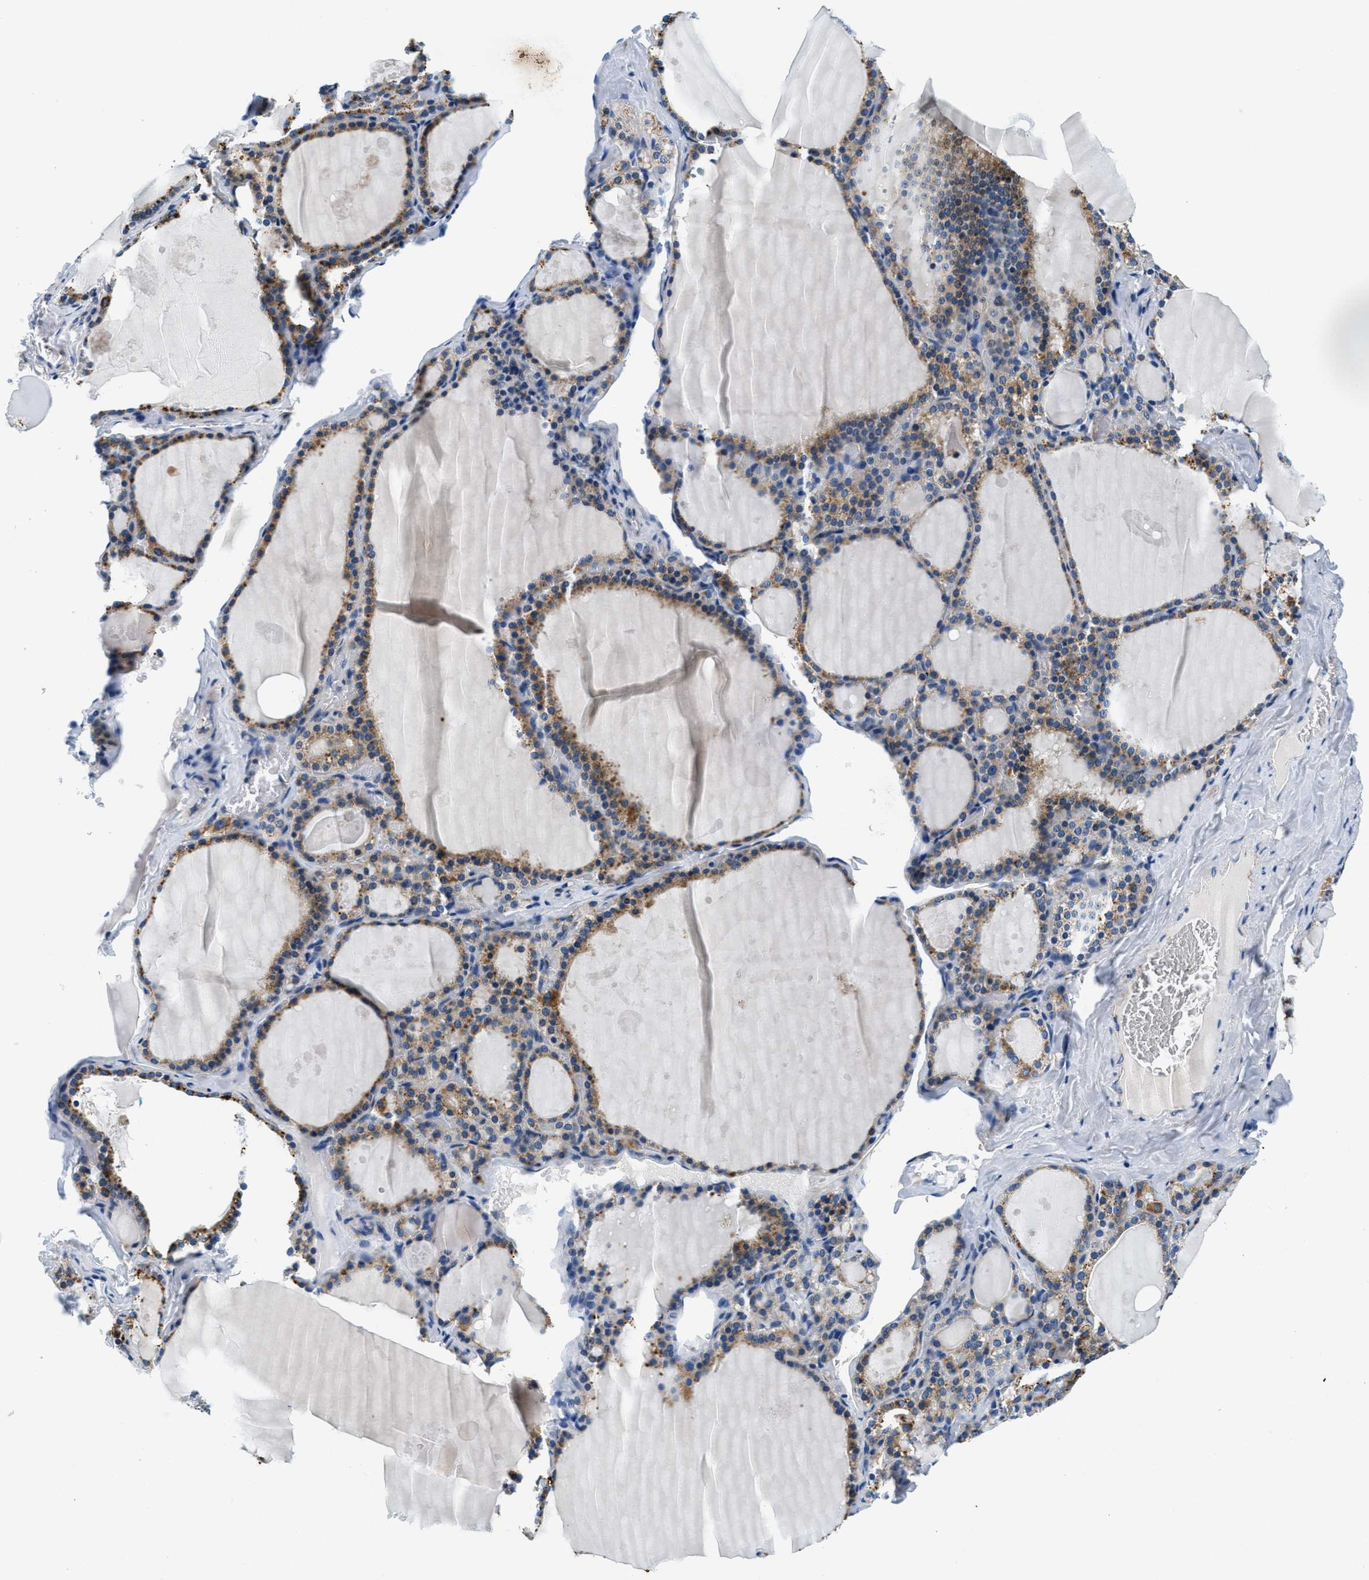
{"staining": {"intensity": "moderate", "quantity": ">75%", "location": "cytoplasmic/membranous"}, "tissue": "thyroid gland", "cell_type": "Glandular cells", "image_type": "normal", "snomed": [{"axis": "morphology", "description": "Normal tissue, NOS"}, {"axis": "topography", "description": "Thyroid gland"}], "caption": "Normal thyroid gland was stained to show a protein in brown. There is medium levels of moderate cytoplasmic/membranous staining in approximately >75% of glandular cells.", "gene": "SAMD4B", "patient": {"sex": "male", "age": 56}}